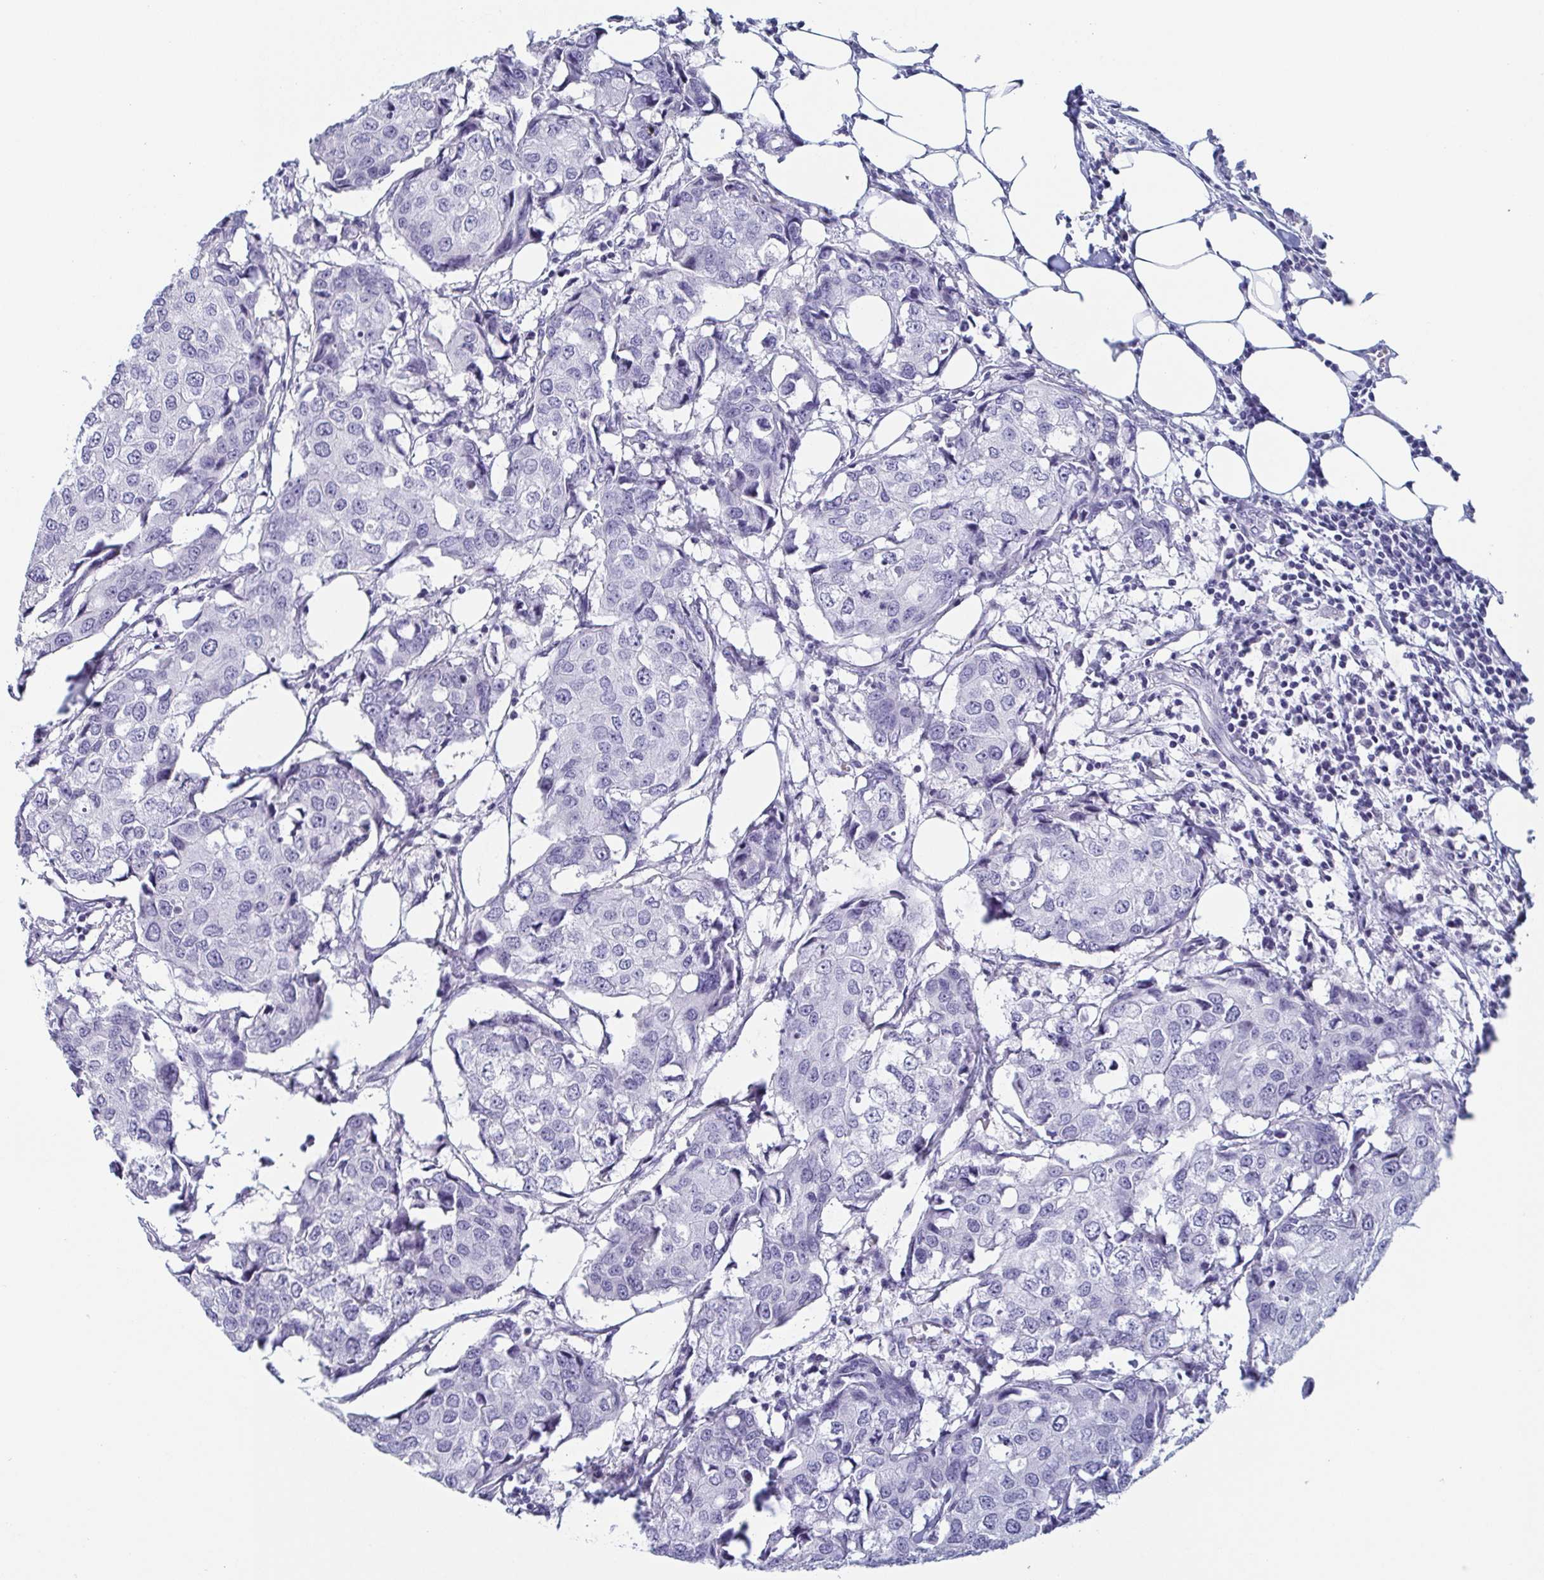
{"staining": {"intensity": "negative", "quantity": "none", "location": "none"}, "tissue": "breast cancer", "cell_type": "Tumor cells", "image_type": "cancer", "snomed": [{"axis": "morphology", "description": "Duct carcinoma"}, {"axis": "topography", "description": "Breast"}], "caption": "Immunohistochemistry (IHC) of infiltrating ductal carcinoma (breast) reveals no expression in tumor cells.", "gene": "ITLN1", "patient": {"sex": "female", "age": 27}}